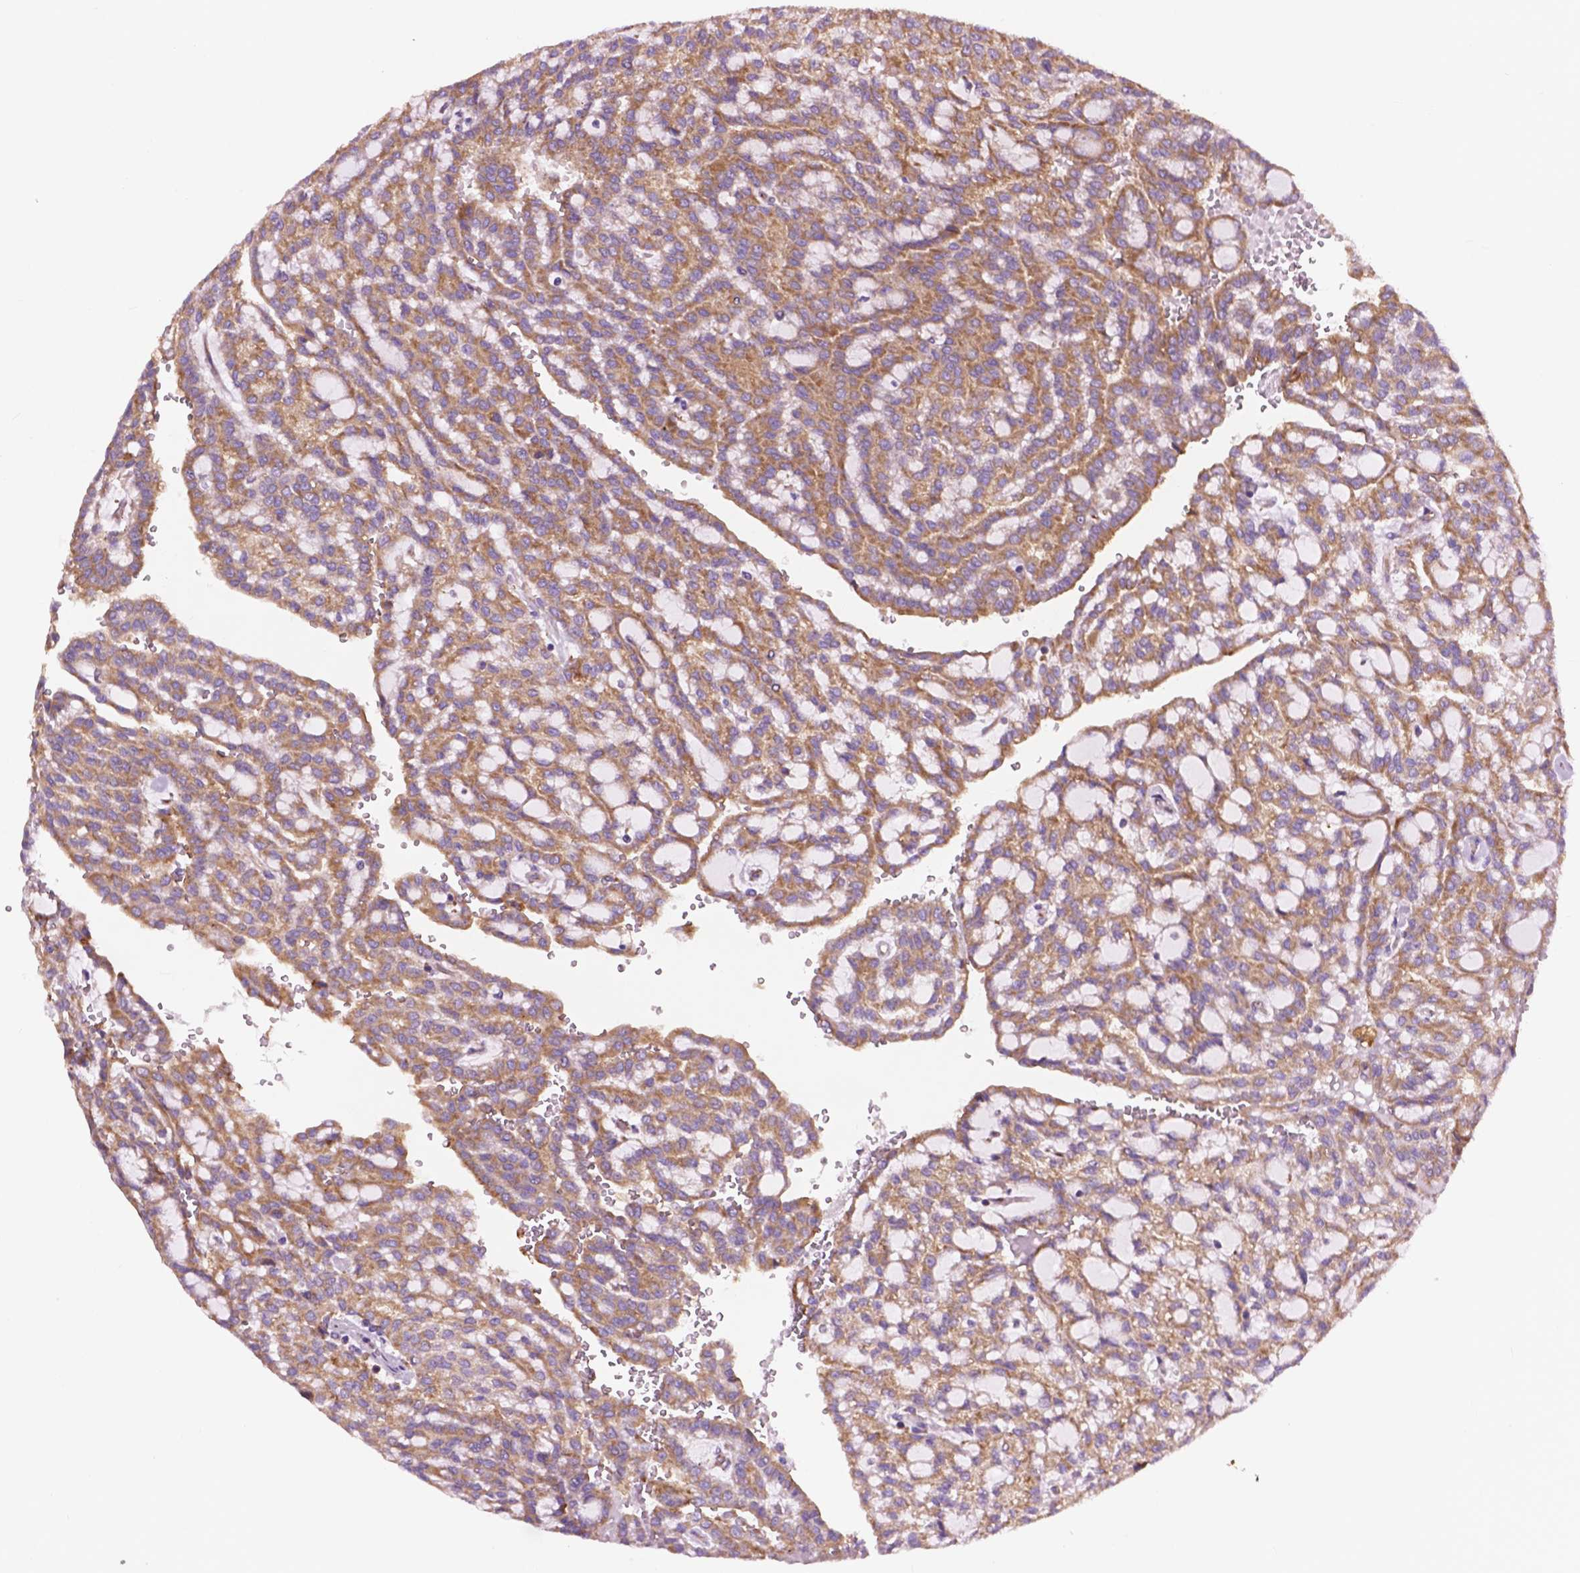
{"staining": {"intensity": "moderate", "quantity": "25%-75%", "location": "cytoplasmic/membranous"}, "tissue": "renal cancer", "cell_type": "Tumor cells", "image_type": "cancer", "snomed": [{"axis": "morphology", "description": "Adenocarcinoma, NOS"}, {"axis": "topography", "description": "Kidney"}], "caption": "Protein analysis of renal cancer (adenocarcinoma) tissue shows moderate cytoplasmic/membranous expression in approximately 25%-75% of tumor cells.", "gene": "RPL37A", "patient": {"sex": "male", "age": 63}}